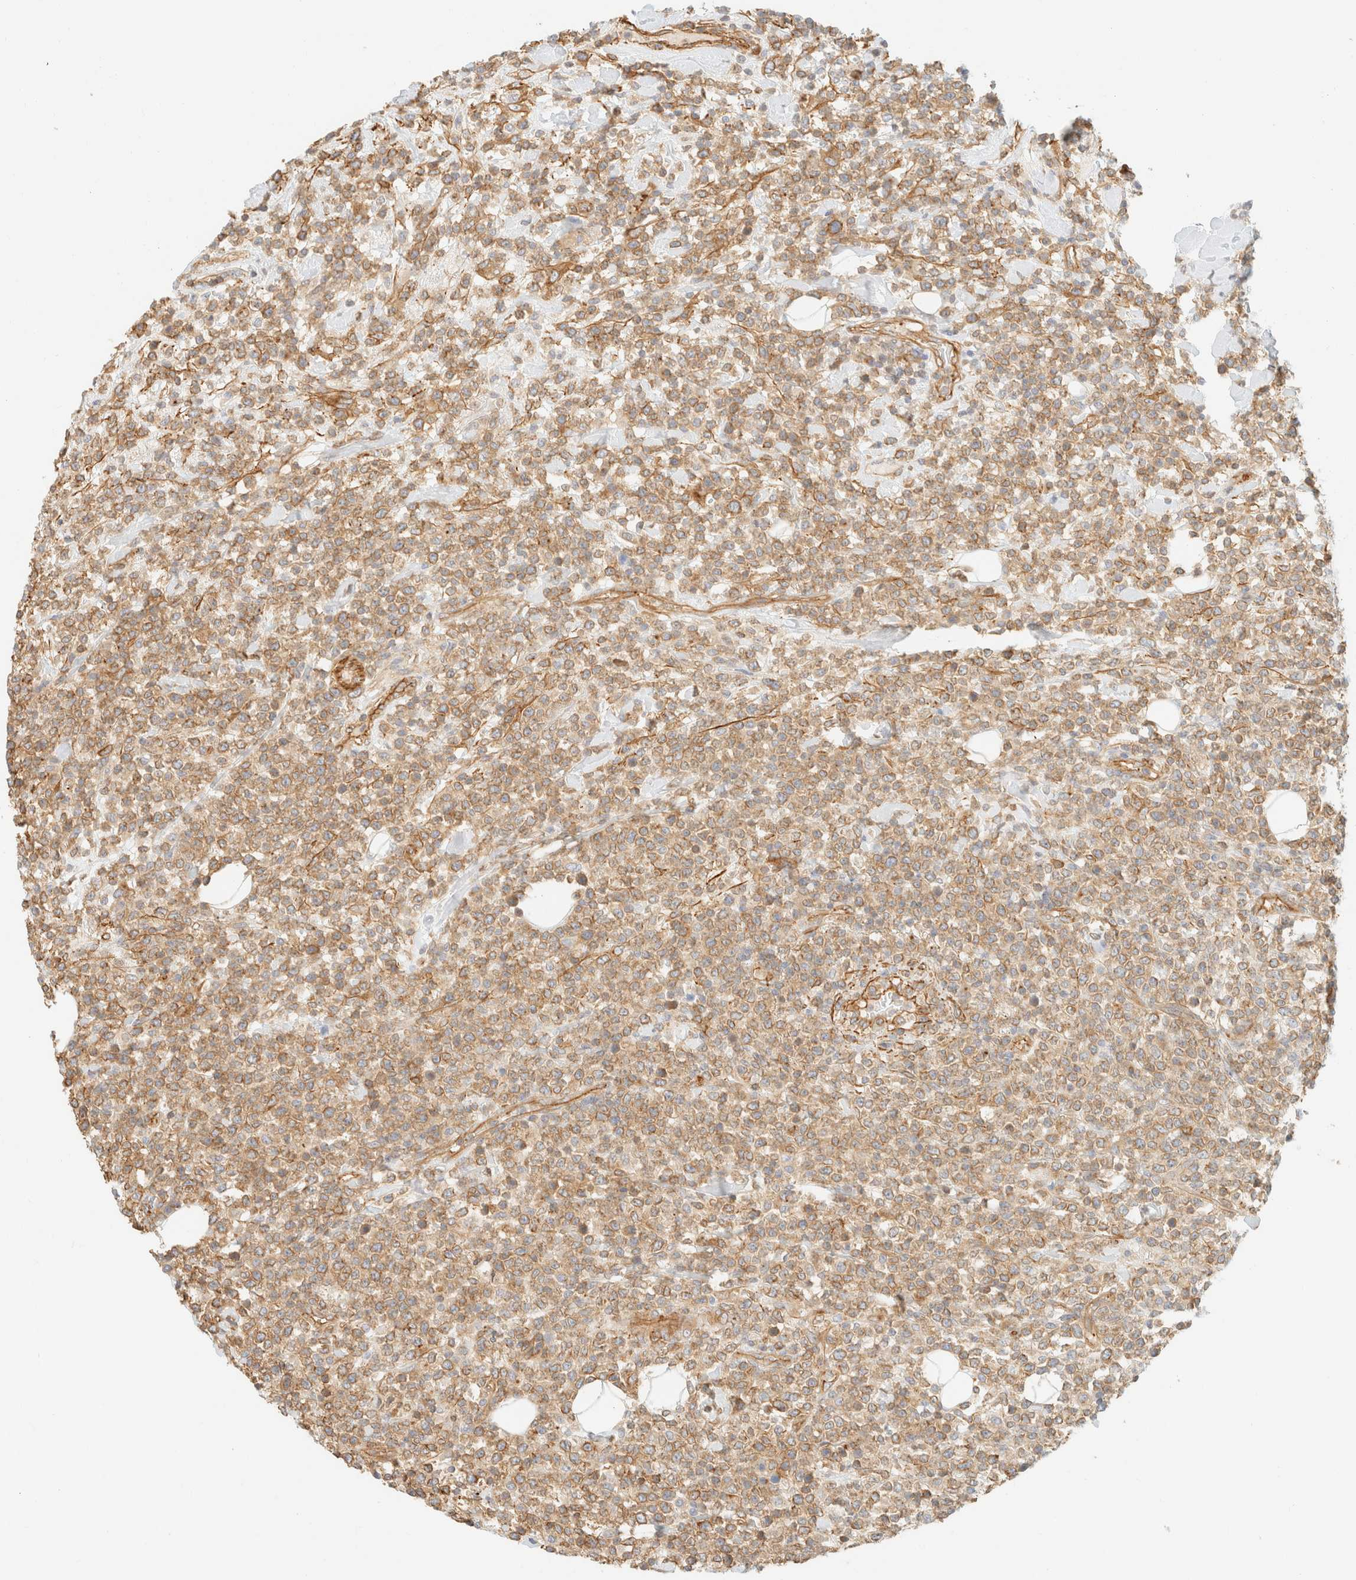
{"staining": {"intensity": "moderate", "quantity": ">75%", "location": "cytoplasmic/membranous"}, "tissue": "lymphoma", "cell_type": "Tumor cells", "image_type": "cancer", "snomed": [{"axis": "morphology", "description": "Malignant lymphoma, non-Hodgkin's type, High grade"}, {"axis": "topography", "description": "Colon"}], "caption": "Malignant lymphoma, non-Hodgkin's type (high-grade) stained with a protein marker exhibits moderate staining in tumor cells.", "gene": "OTOP2", "patient": {"sex": "female", "age": 53}}